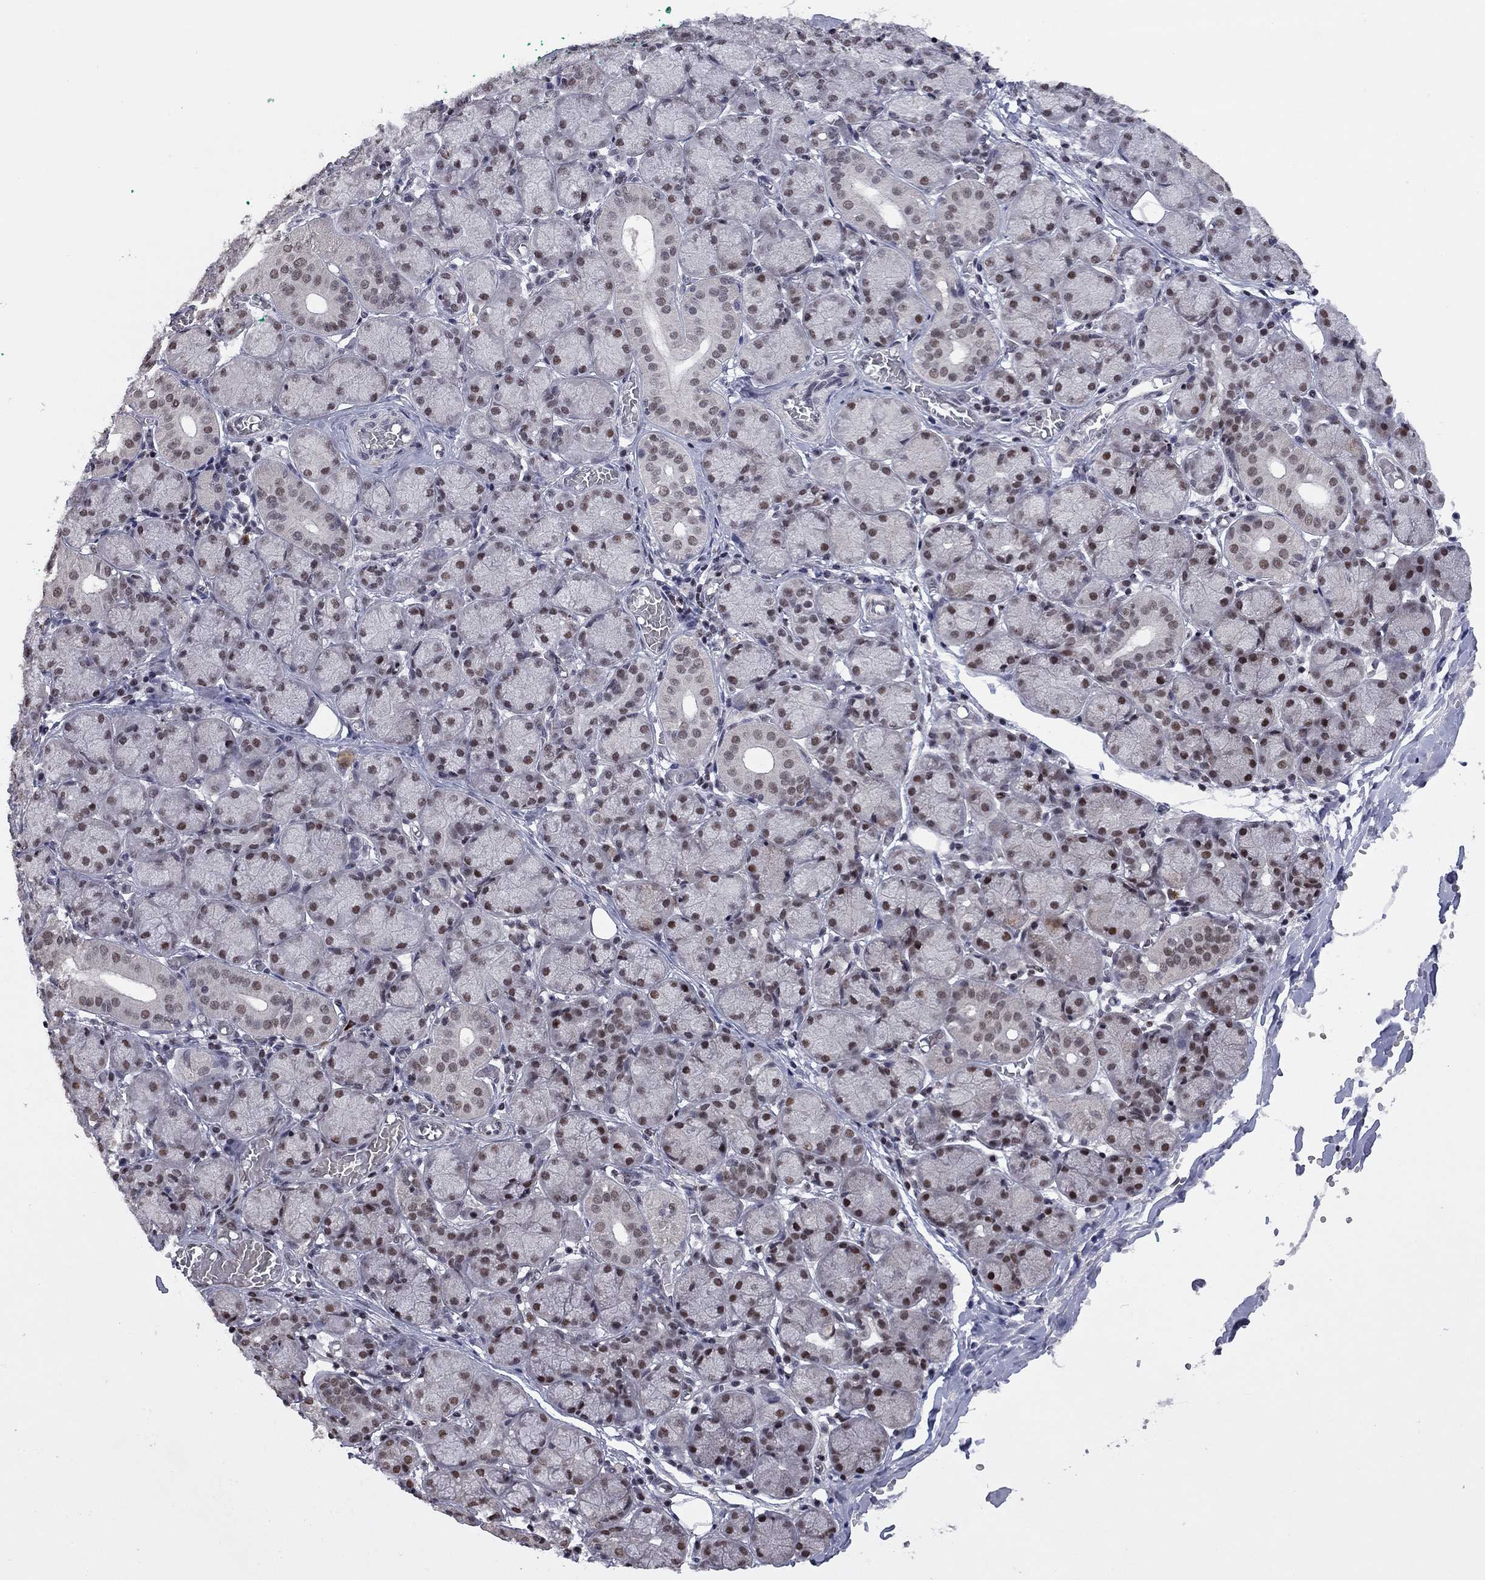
{"staining": {"intensity": "moderate", "quantity": "25%-75%", "location": "nuclear"}, "tissue": "salivary gland", "cell_type": "Glandular cells", "image_type": "normal", "snomed": [{"axis": "morphology", "description": "Normal tissue, NOS"}, {"axis": "topography", "description": "Salivary gland"}, {"axis": "topography", "description": "Peripheral nerve tissue"}], "caption": "A medium amount of moderate nuclear positivity is seen in about 25%-75% of glandular cells in normal salivary gland. (IHC, brightfield microscopy, high magnification).", "gene": "TAF9", "patient": {"sex": "female", "age": 24}}